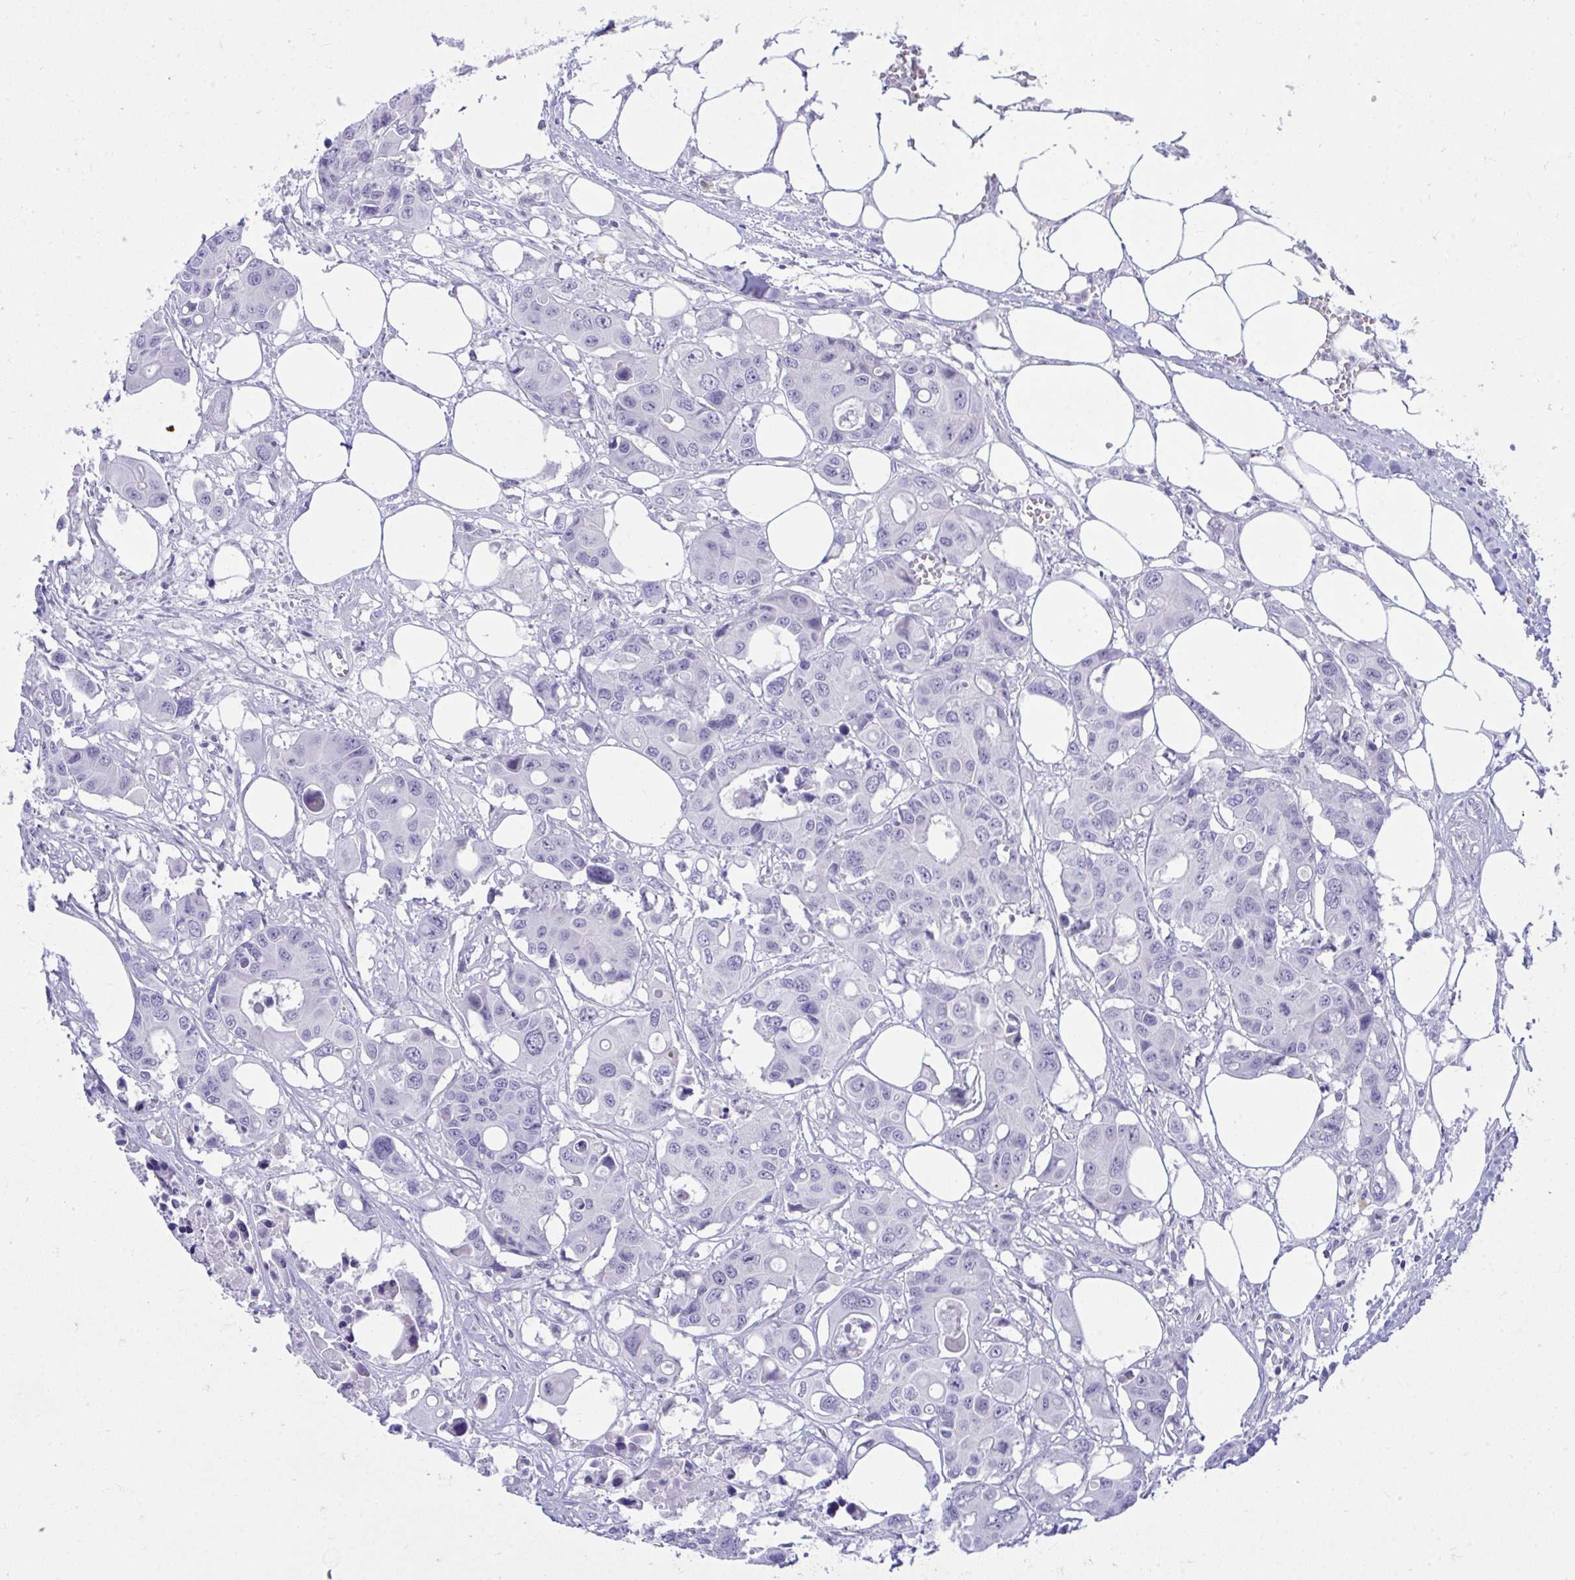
{"staining": {"intensity": "negative", "quantity": "none", "location": "none"}, "tissue": "colorectal cancer", "cell_type": "Tumor cells", "image_type": "cancer", "snomed": [{"axis": "morphology", "description": "Adenocarcinoma, NOS"}, {"axis": "topography", "description": "Colon"}], "caption": "The histopathology image exhibits no significant expression in tumor cells of colorectal cancer.", "gene": "MED9", "patient": {"sex": "male", "age": 77}}